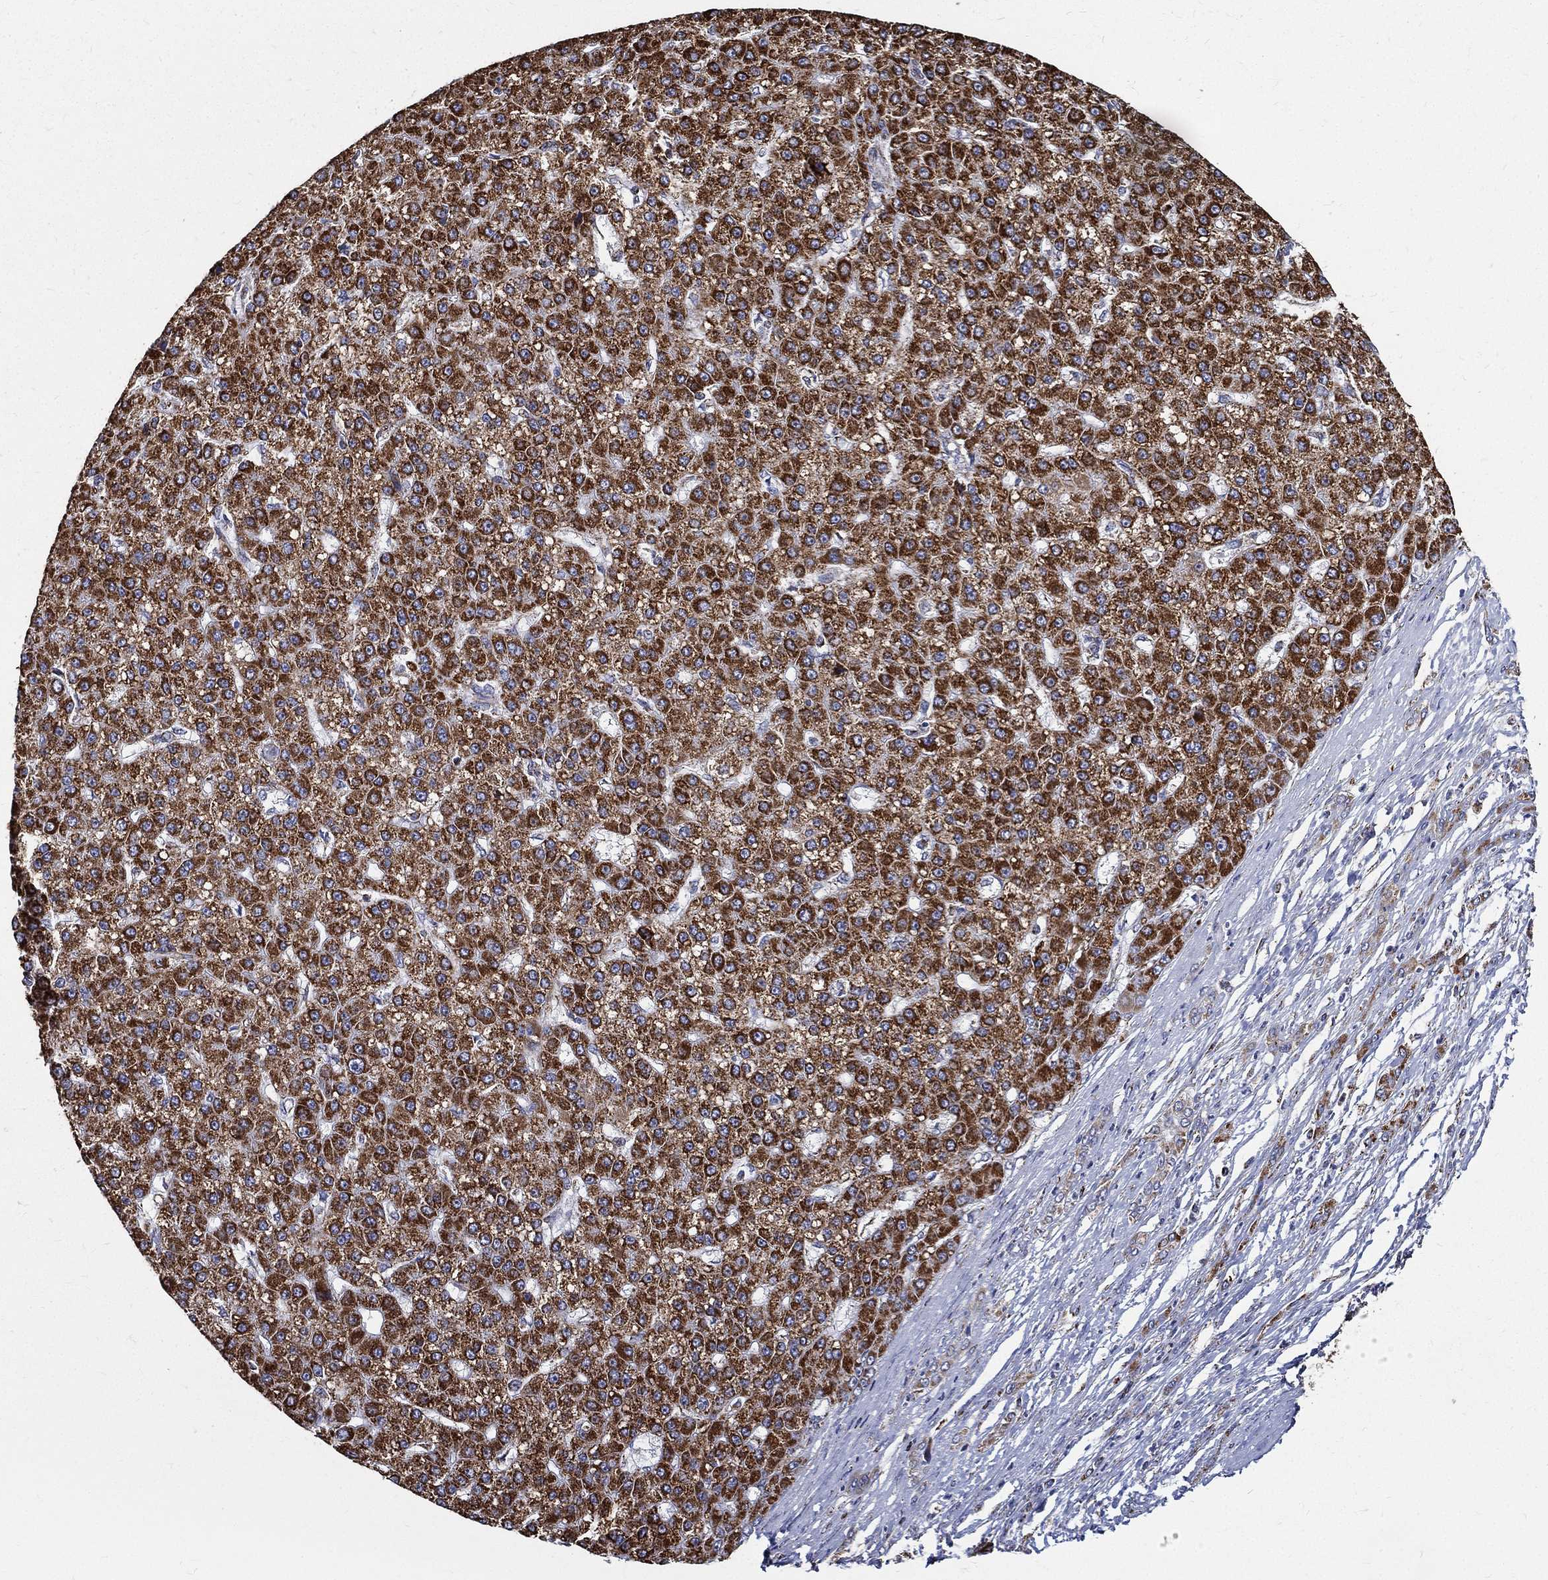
{"staining": {"intensity": "strong", "quantity": ">75%", "location": "cytoplasmic/membranous"}, "tissue": "liver cancer", "cell_type": "Tumor cells", "image_type": "cancer", "snomed": [{"axis": "morphology", "description": "Carcinoma, Hepatocellular, NOS"}, {"axis": "topography", "description": "Liver"}], "caption": "A high-resolution micrograph shows IHC staining of liver hepatocellular carcinoma, which shows strong cytoplasmic/membranous expression in about >75% of tumor cells.", "gene": "NDUFAB1", "patient": {"sex": "male", "age": 67}}